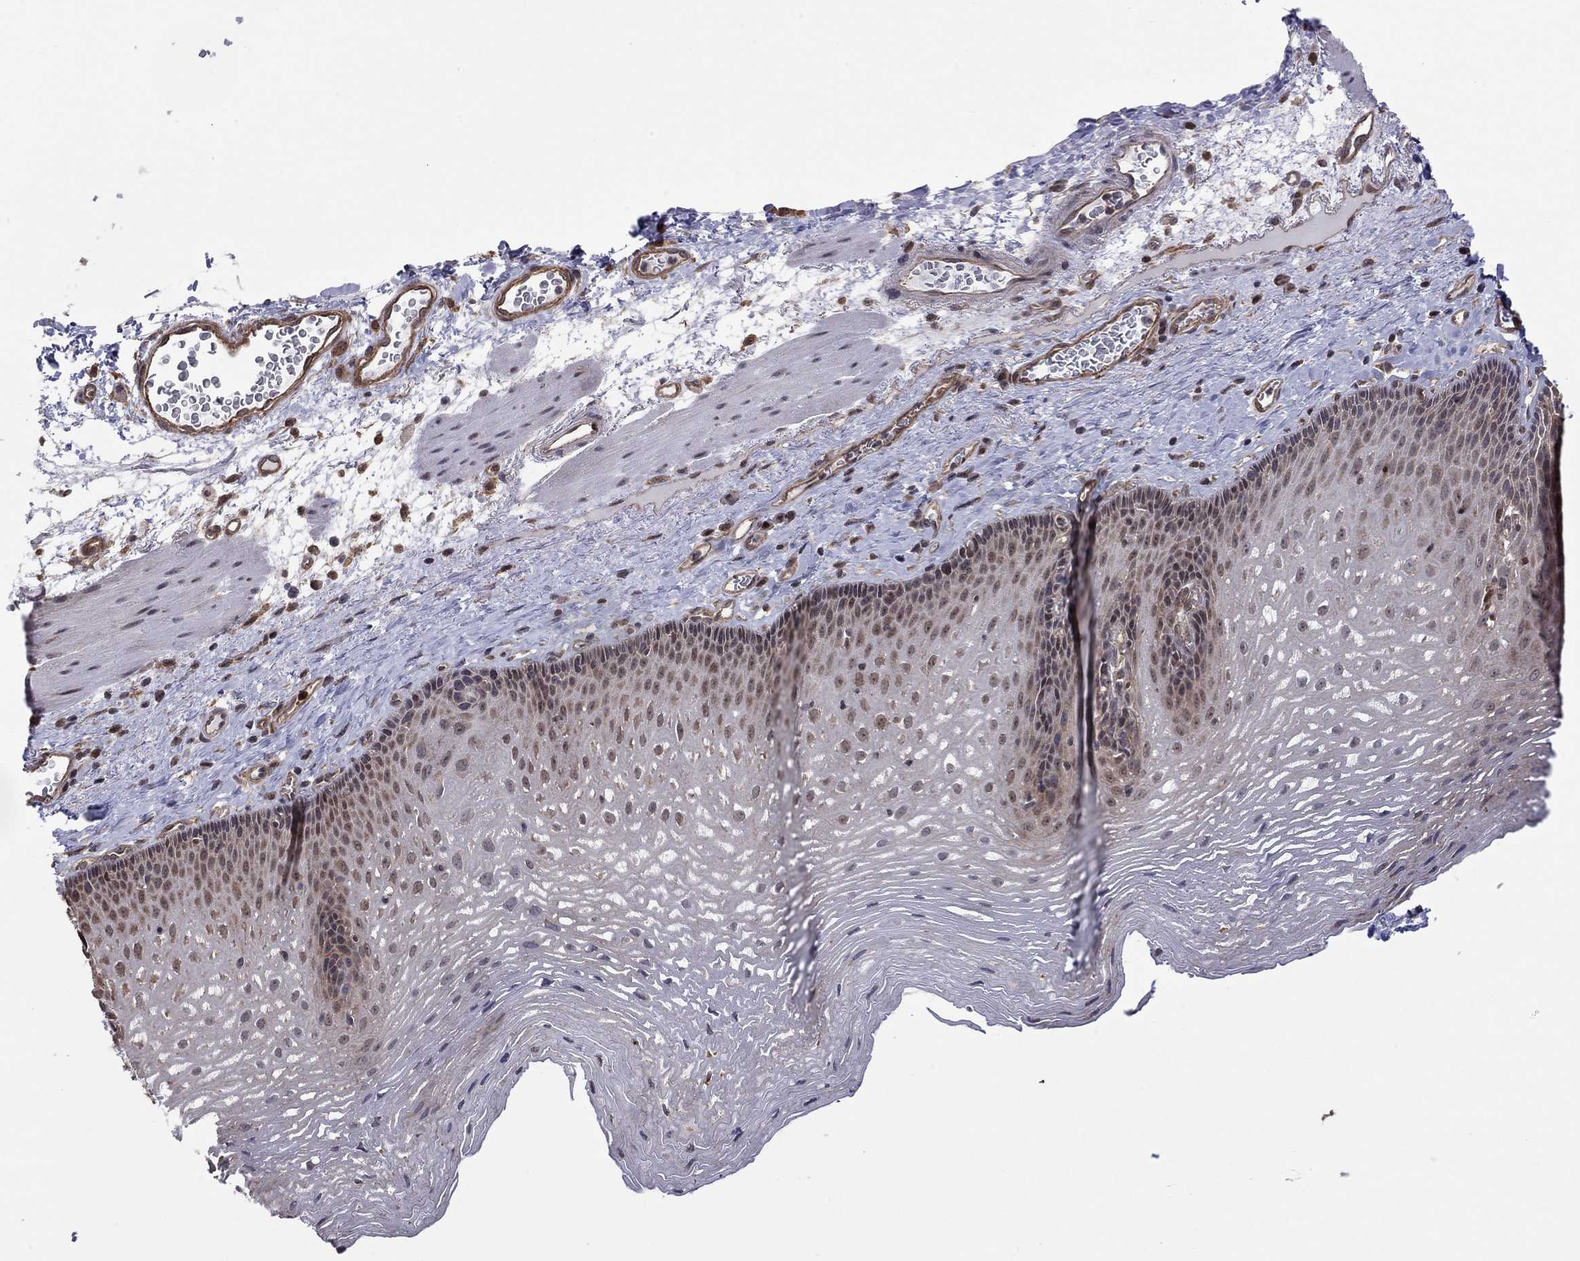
{"staining": {"intensity": "strong", "quantity": "<25%", "location": "nuclear"}, "tissue": "esophagus", "cell_type": "Squamous epithelial cells", "image_type": "normal", "snomed": [{"axis": "morphology", "description": "Normal tissue, NOS"}, {"axis": "topography", "description": "Esophagus"}], "caption": "Strong nuclear expression for a protein is seen in approximately <25% of squamous epithelial cells of unremarkable esophagus using immunohistochemistry.", "gene": "TDP1", "patient": {"sex": "male", "age": 76}}